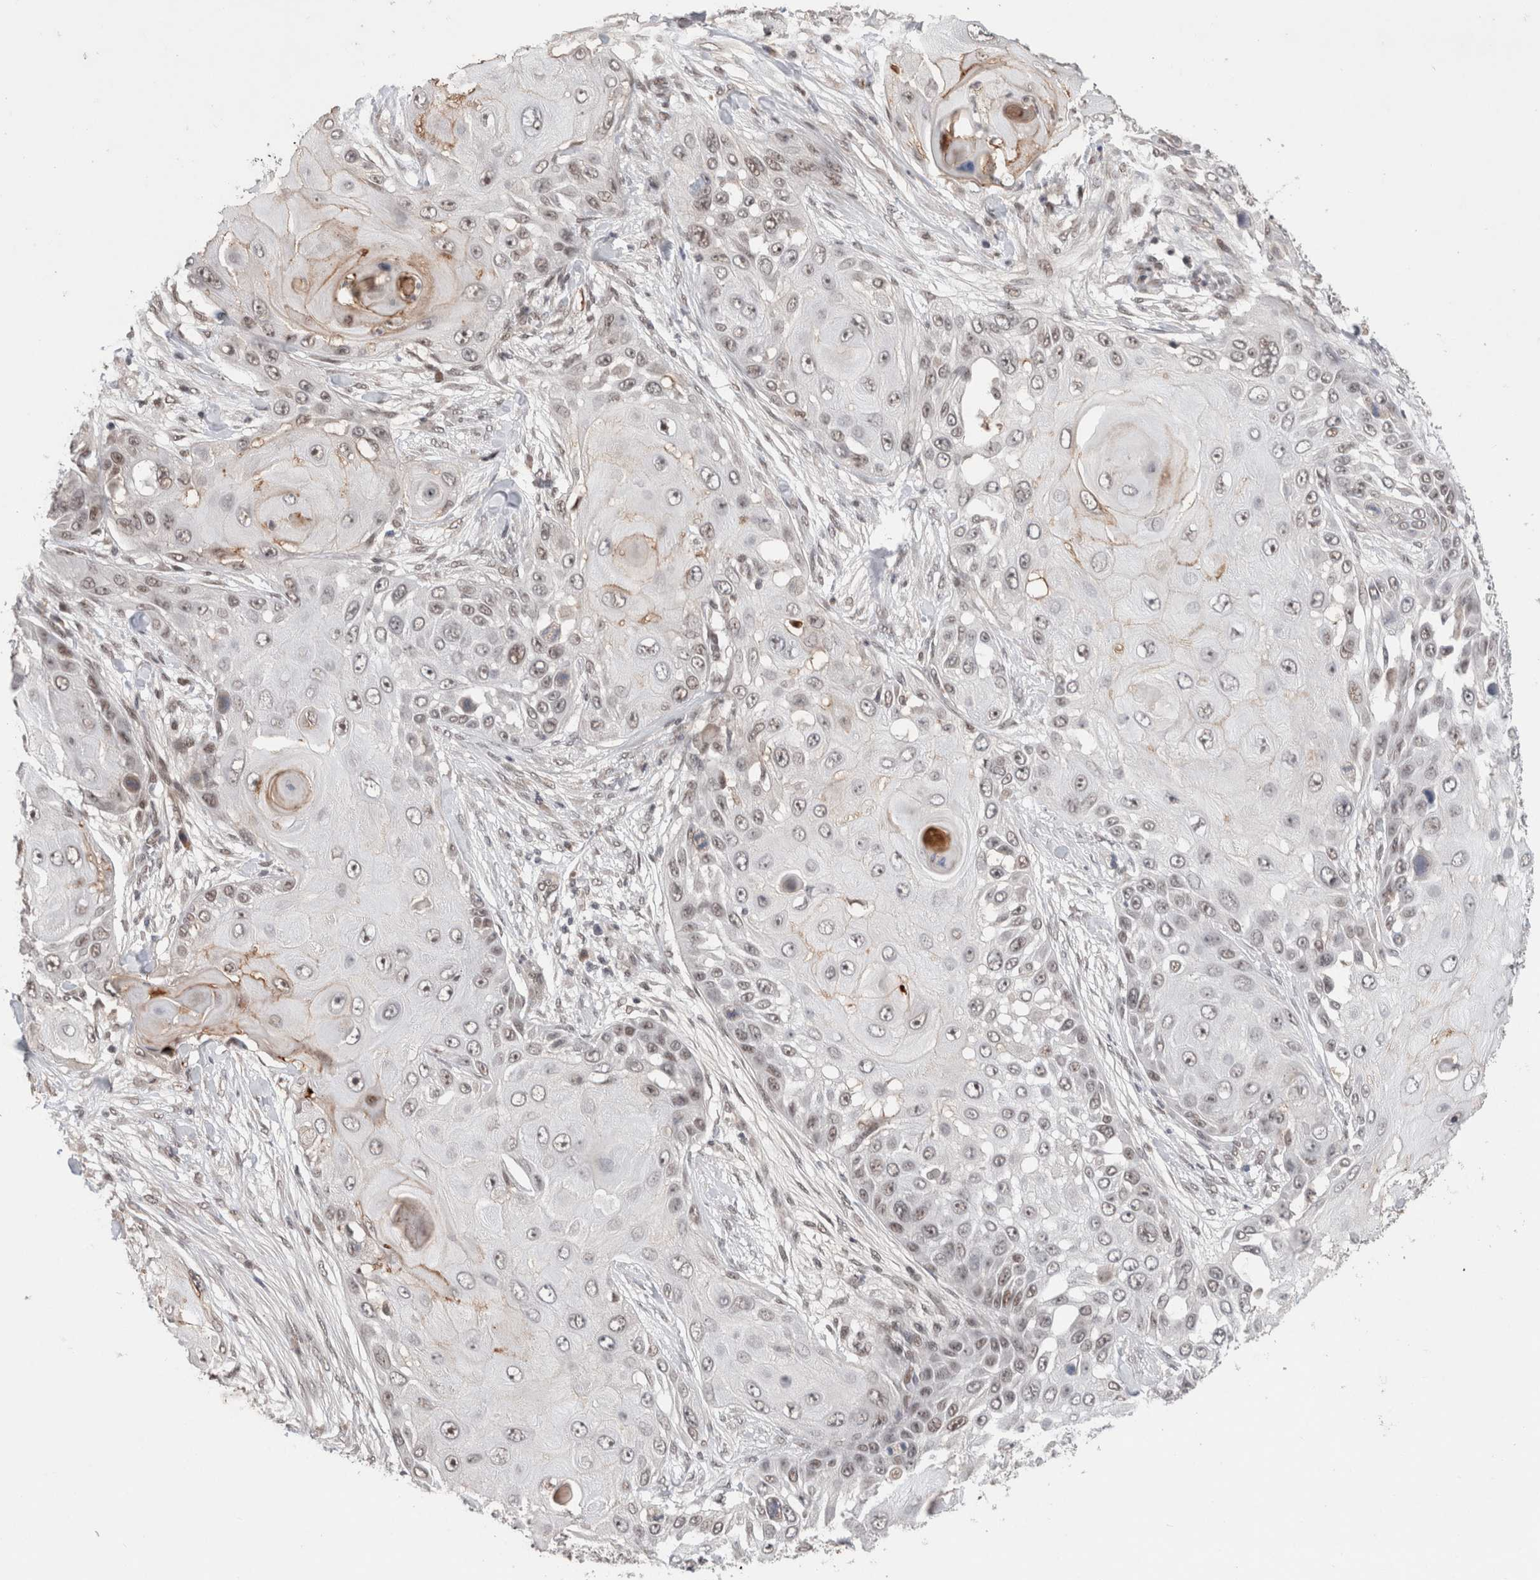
{"staining": {"intensity": "weak", "quantity": ">75%", "location": "nuclear"}, "tissue": "skin cancer", "cell_type": "Tumor cells", "image_type": "cancer", "snomed": [{"axis": "morphology", "description": "Squamous cell carcinoma, NOS"}, {"axis": "topography", "description": "Skin"}], "caption": "Immunohistochemical staining of skin squamous cell carcinoma shows weak nuclear protein staining in approximately >75% of tumor cells. Ihc stains the protein of interest in brown and the nuclei are stained blue.", "gene": "SYDE2", "patient": {"sex": "female", "age": 44}}